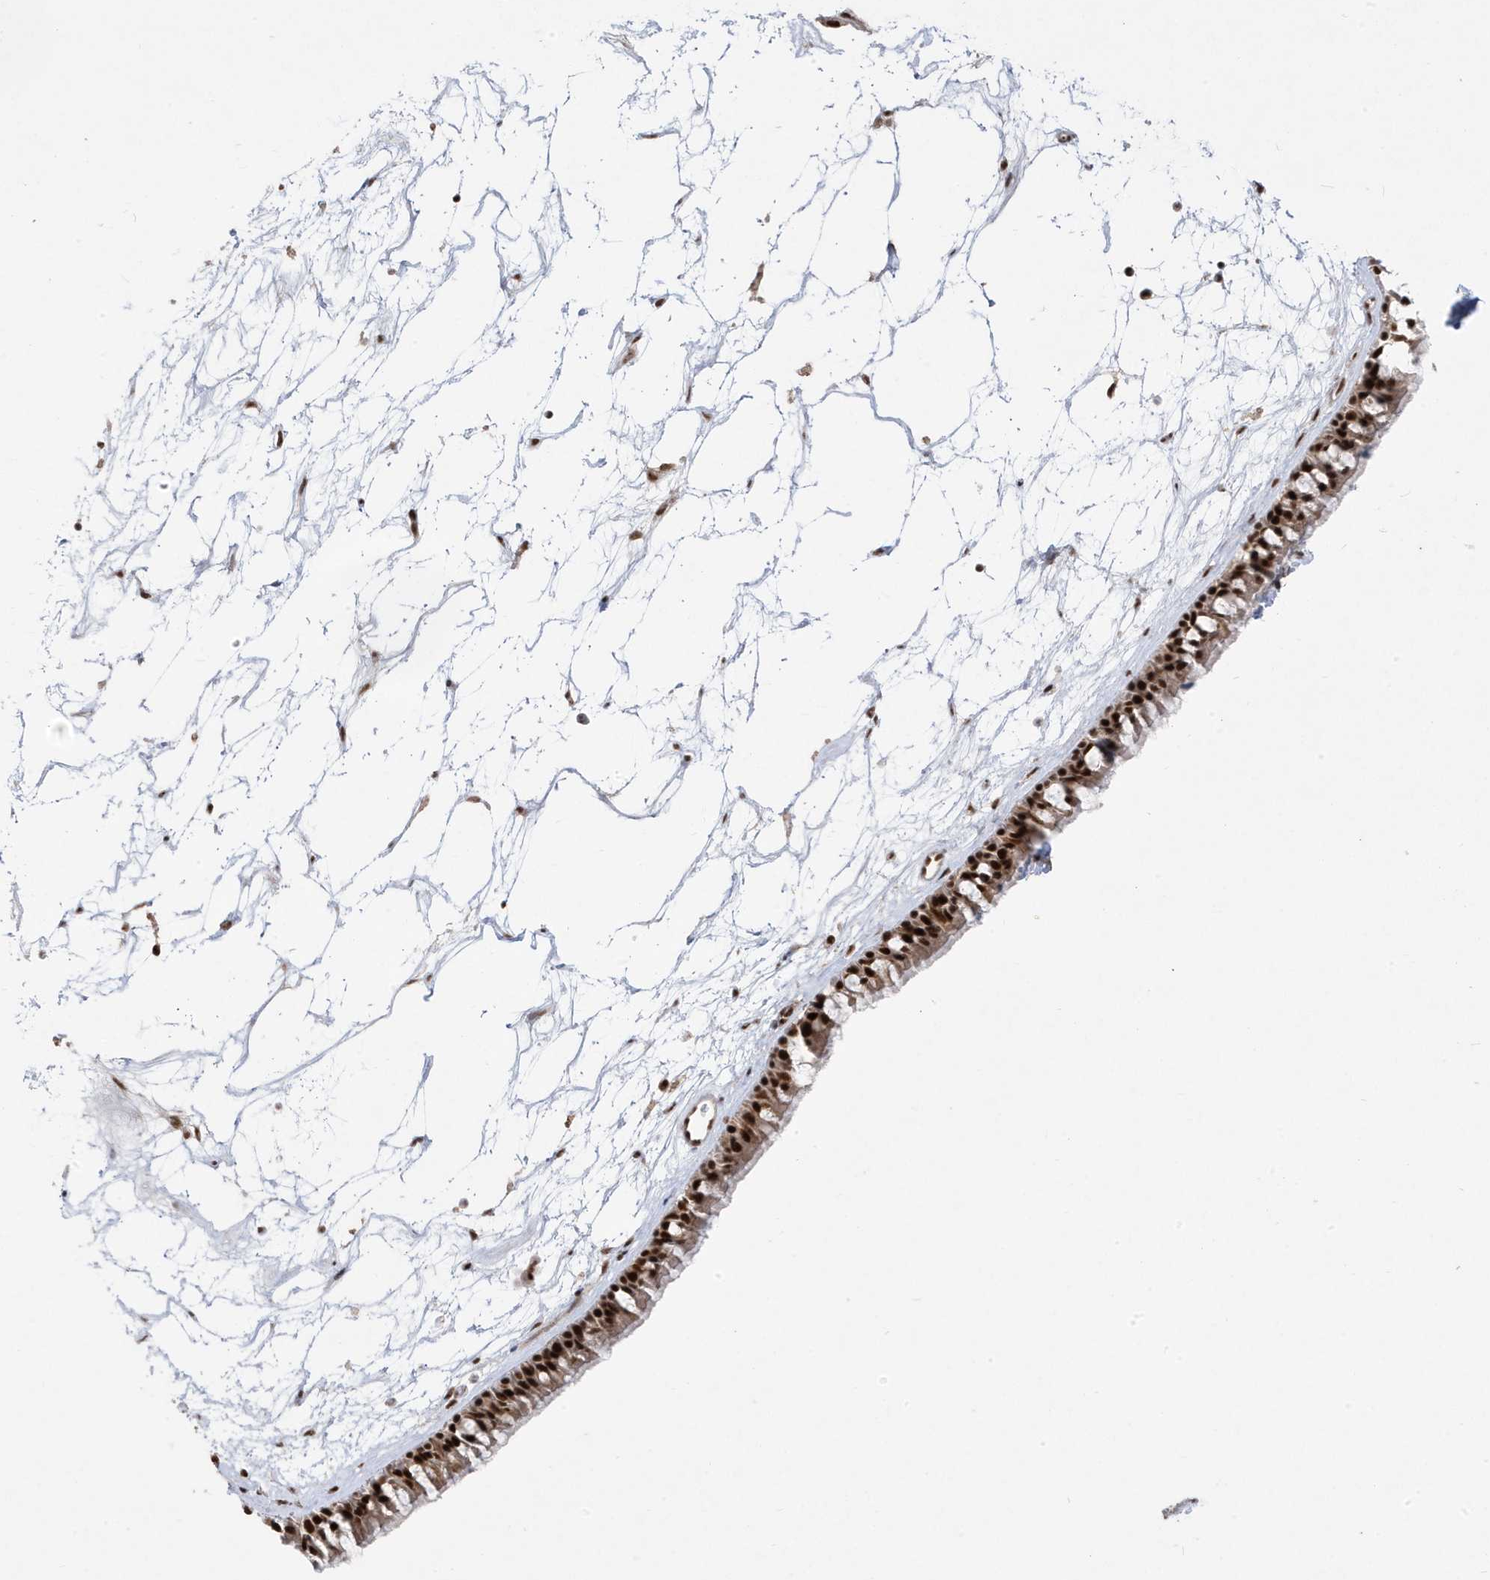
{"staining": {"intensity": "strong", "quantity": ">75%", "location": "nuclear"}, "tissue": "nasopharynx", "cell_type": "Respiratory epithelial cells", "image_type": "normal", "snomed": [{"axis": "morphology", "description": "Normal tissue, NOS"}, {"axis": "topography", "description": "Nasopharynx"}], "caption": "Human nasopharynx stained with a brown dye demonstrates strong nuclear positive positivity in approximately >75% of respiratory epithelial cells.", "gene": "MTREX", "patient": {"sex": "male", "age": 64}}